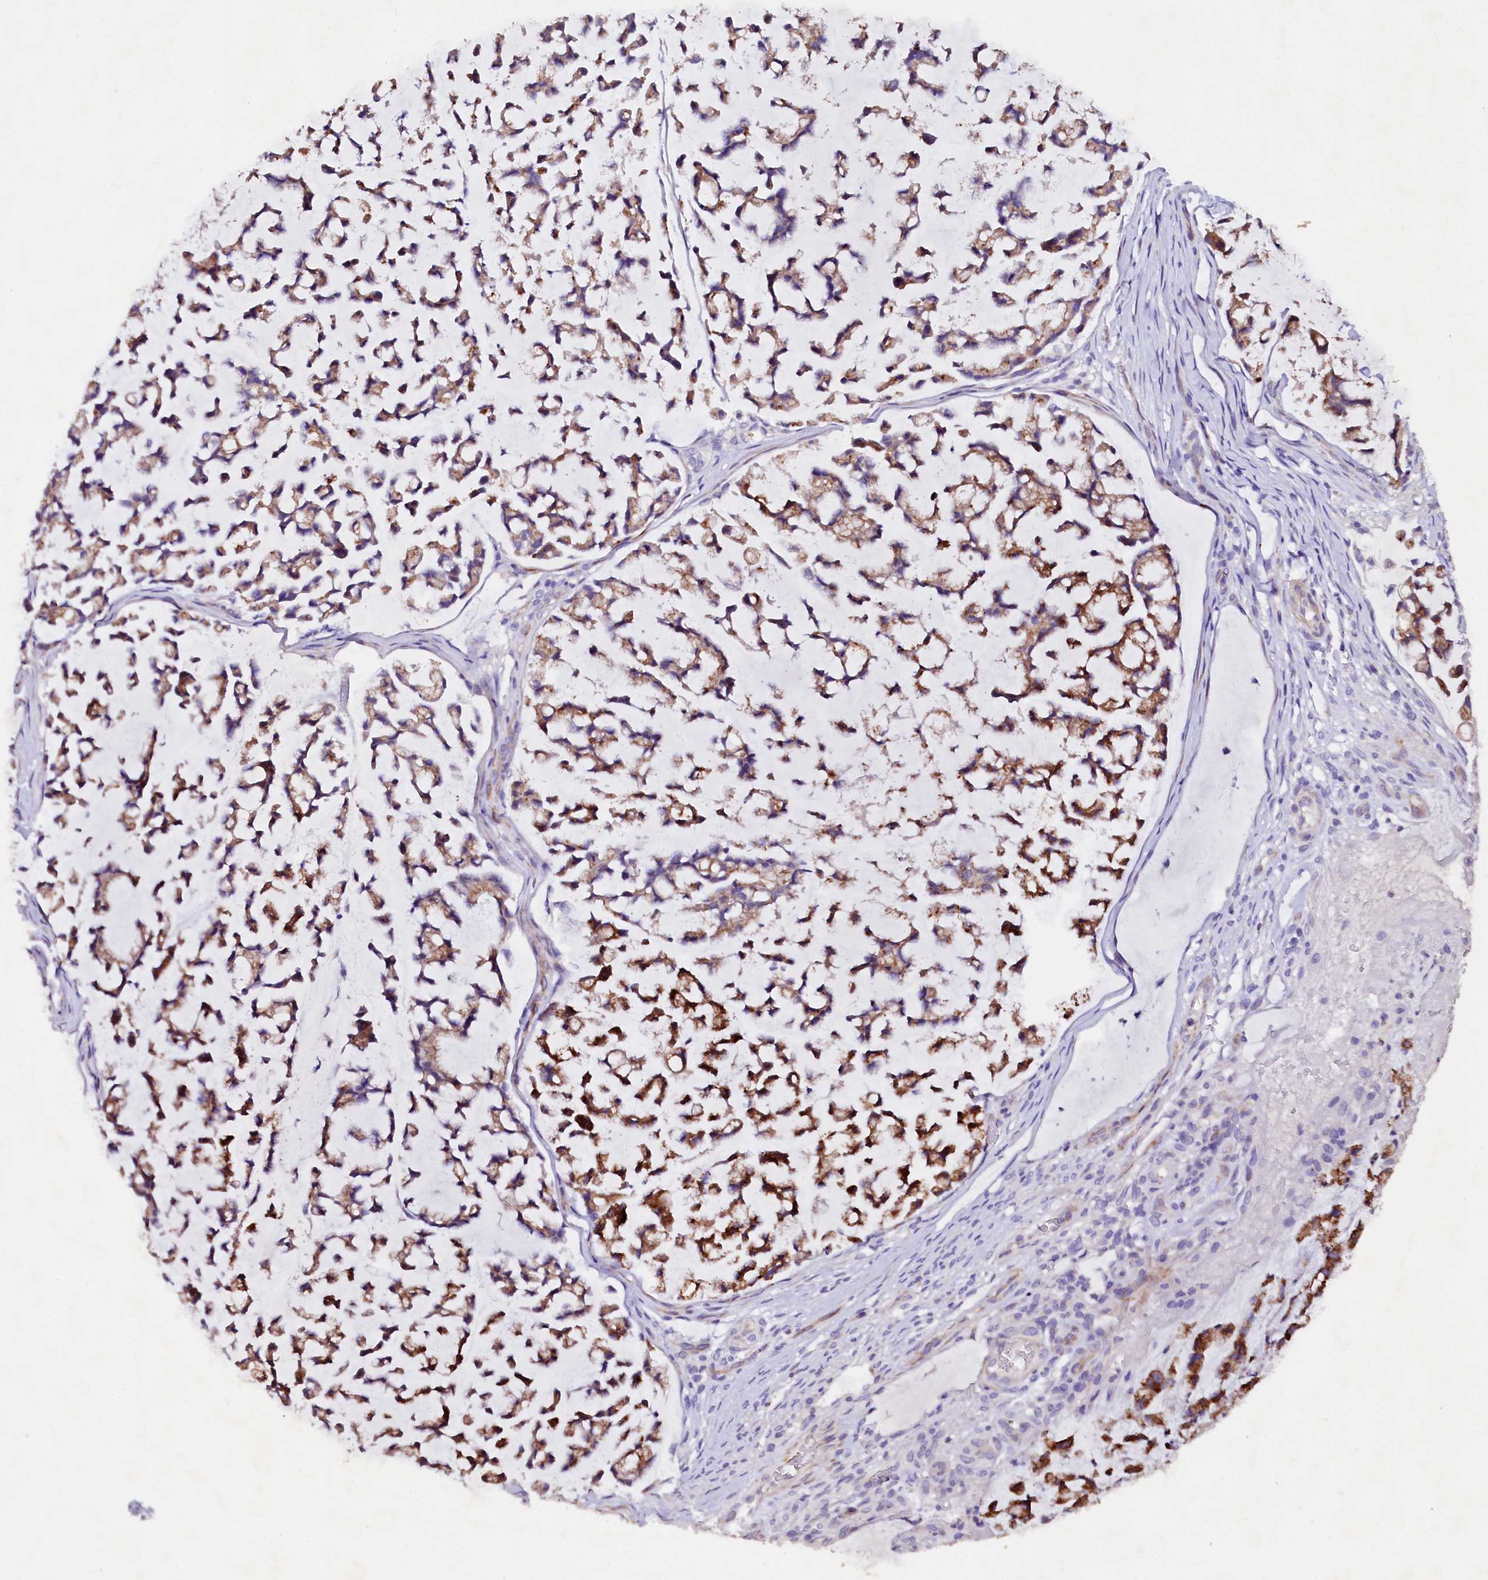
{"staining": {"intensity": "moderate", "quantity": ">75%", "location": "cytoplasmic/membranous"}, "tissue": "stomach cancer", "cell_type": "Tumor cells", "image_type": "cancer", "snomed": [{"axis": "morphology", "description": "Adenocarcinoma, NOS"}, {"axis": "topography", "description": "Stomach, lower"}], "caption": "High-power microscopy captured an immunohistochemistry micrograph of stomach cancer (adenocarcinoma), revealing moderate cytoplasmic/membranous staining in about >75% of tumor cells. The staining is performed using DAB brown chromogen to label protein expression. The nuclei are counter-stained blue using hematoxylin.", "gene": "VPS36", "patient": {"sex": "male", "age": 67}}